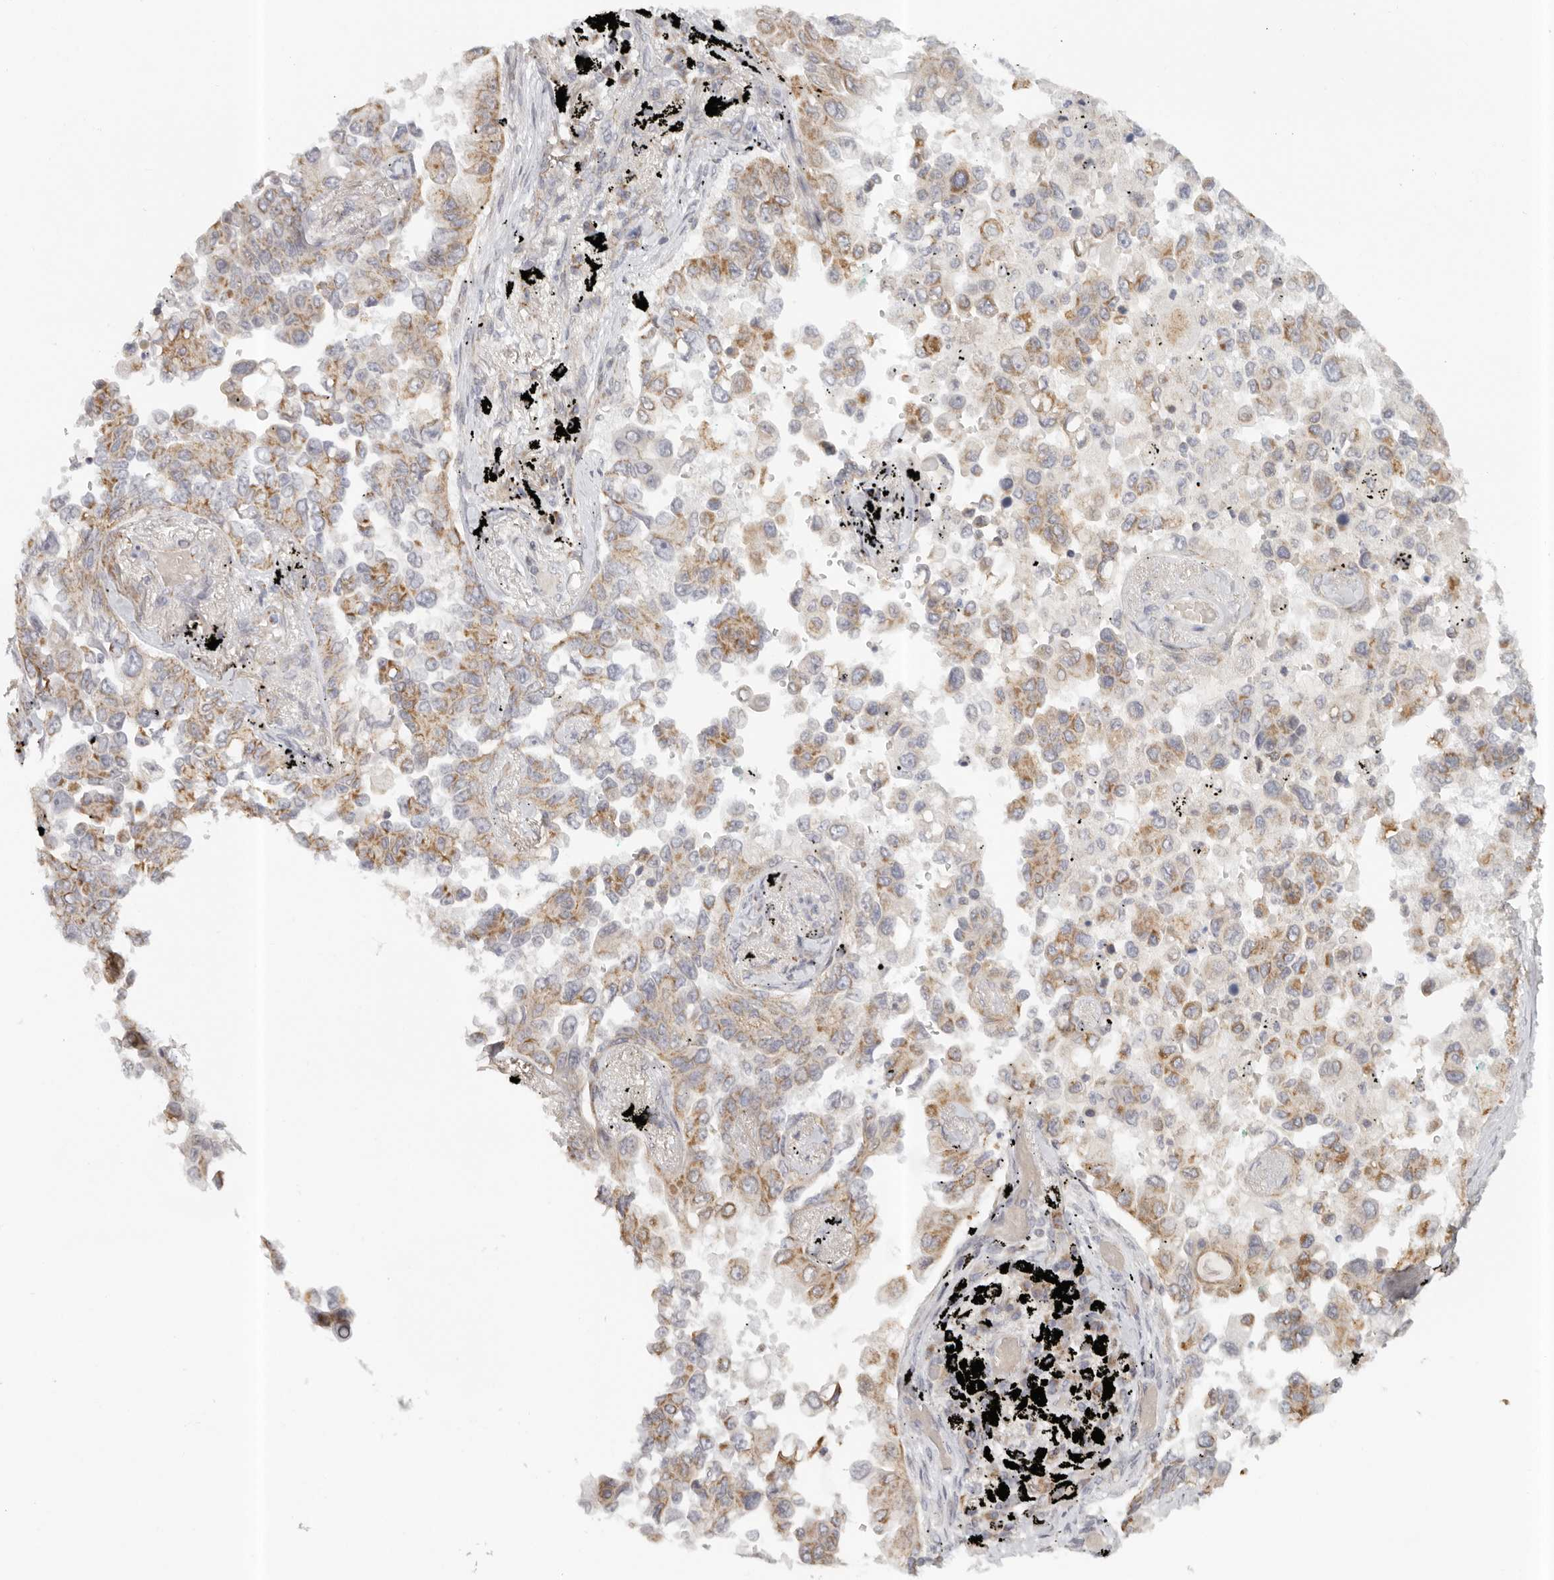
{"staining": {"intensity": "moderate", "quantity": ">75%", "location": "cytoplasmic/membranous"}, "tissue": "lung cancer", "cell_type": "Tumor cells", "image_type": "cancer", "snomed": [{"axis": "morphology", "description": "Adenocarcinoma, NOS"}, {"axis": "topography", "description": "Lung"}], "caption": "An image showing moderate cytoplasmic/membranous positivity in about >75% of tumor cells in adenocarcinoma (lung), as visualized by brown immunohistochemical staining.", "gene": "KDF1", "patient": {"sex": "female", "age": 67}}